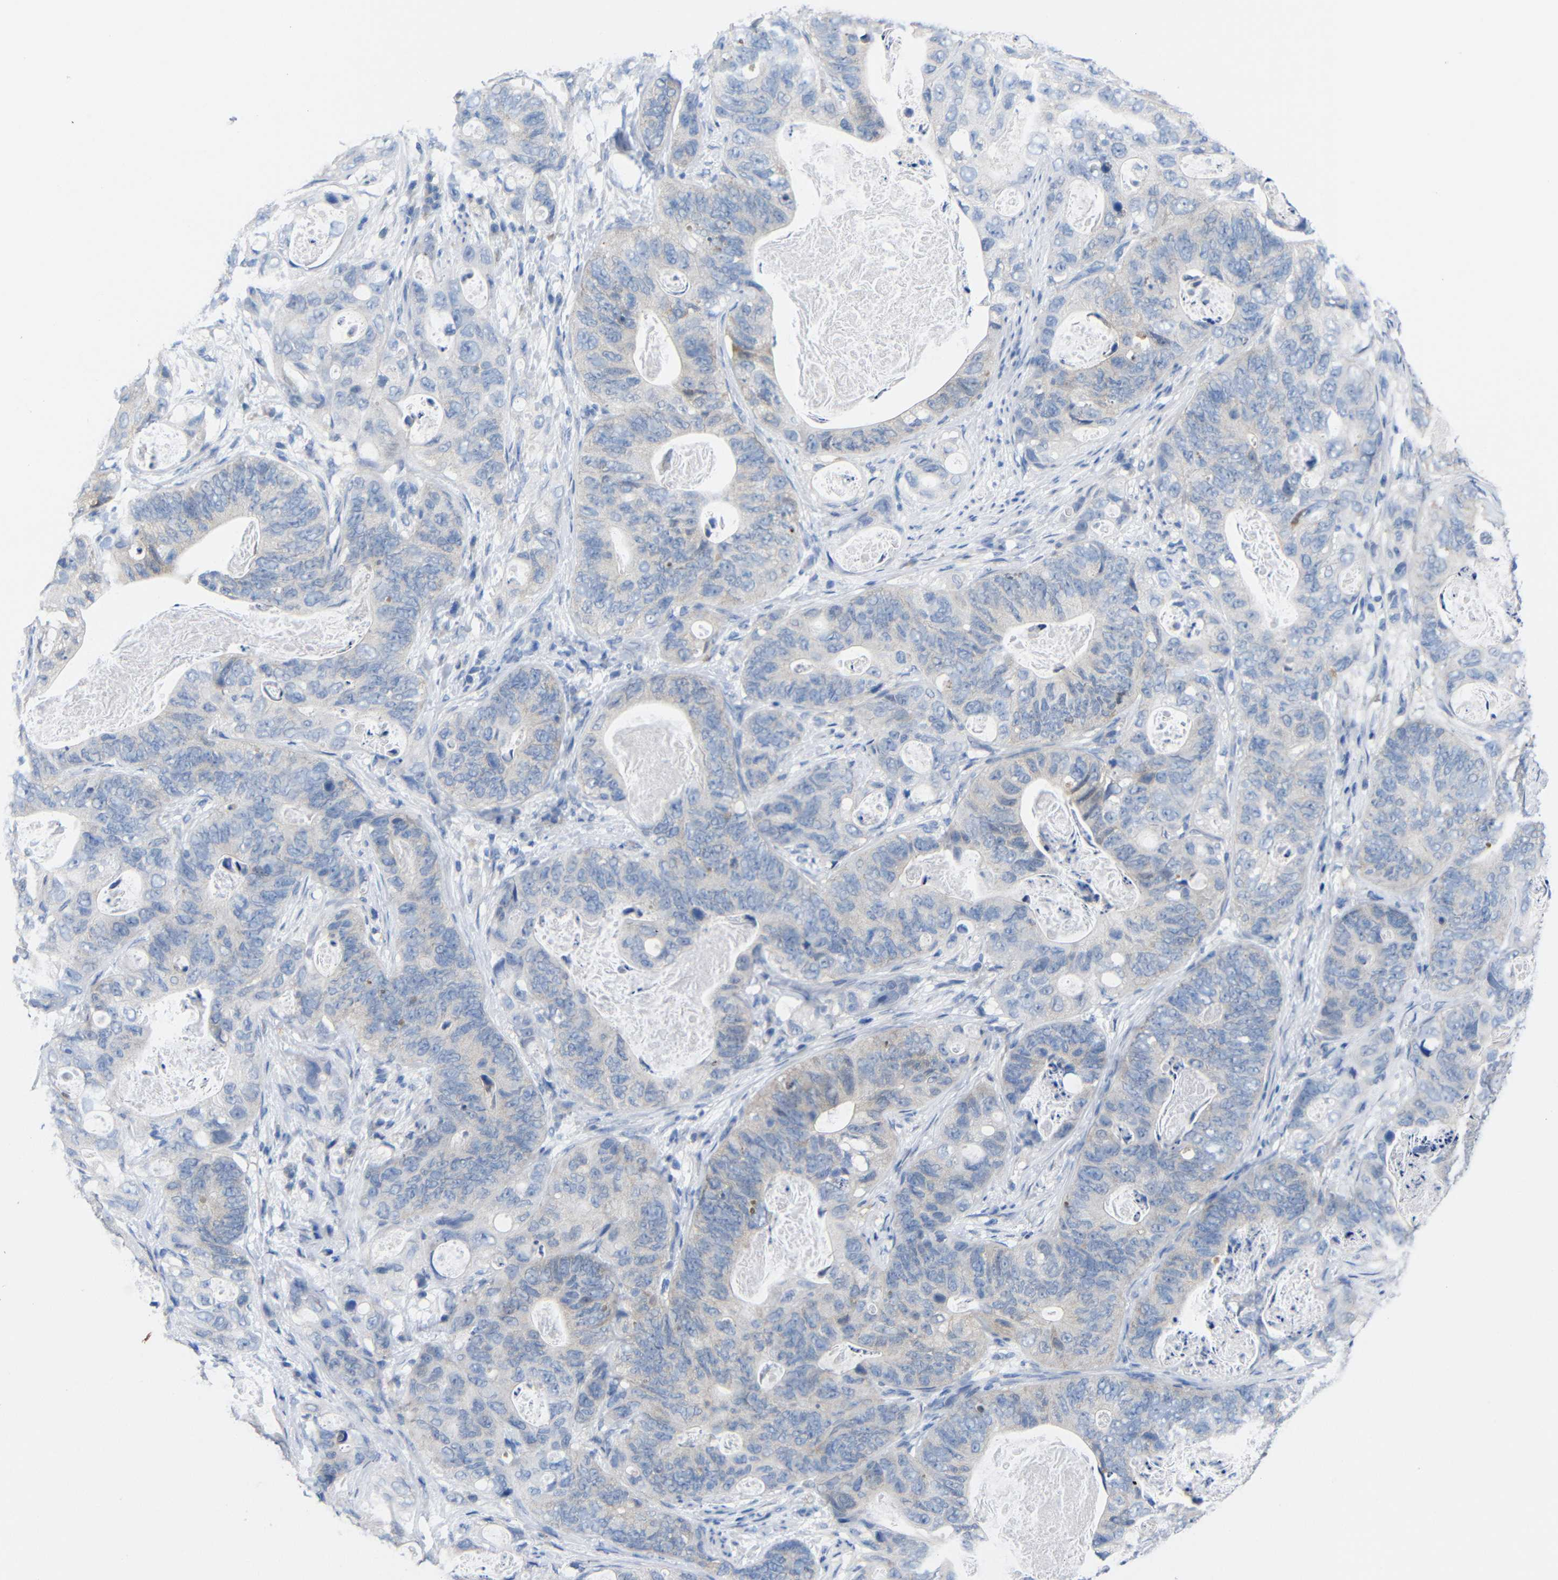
{"staining": {"intensity": "weak", "quantity": "<25%", "location": "cytoplasmic/membranous"}, "tissue": "stomach cancer", "cell_type": "Tumor cells", "image_type": "cancer", "snomed": [{"axis": "morphology", "description": "Adenocarcinoma, NOS"}, {"axis": "topography", "description": "Stomach"}], "caption": "DAB (3,3'-diaminobenzidine) immunohistochemical staining of adenocarcinoma (stomach) shows no significant positivity in tumor cells. Brightfield microscopy of immunohistochemistry (IHC) stained with DAB (3,3'-diaminobenzidine) (brown) and hematoxylin (blue), captured at high magnification.", "gene": "PEBP1", "patient": {"sex": "female", "age": 89}}